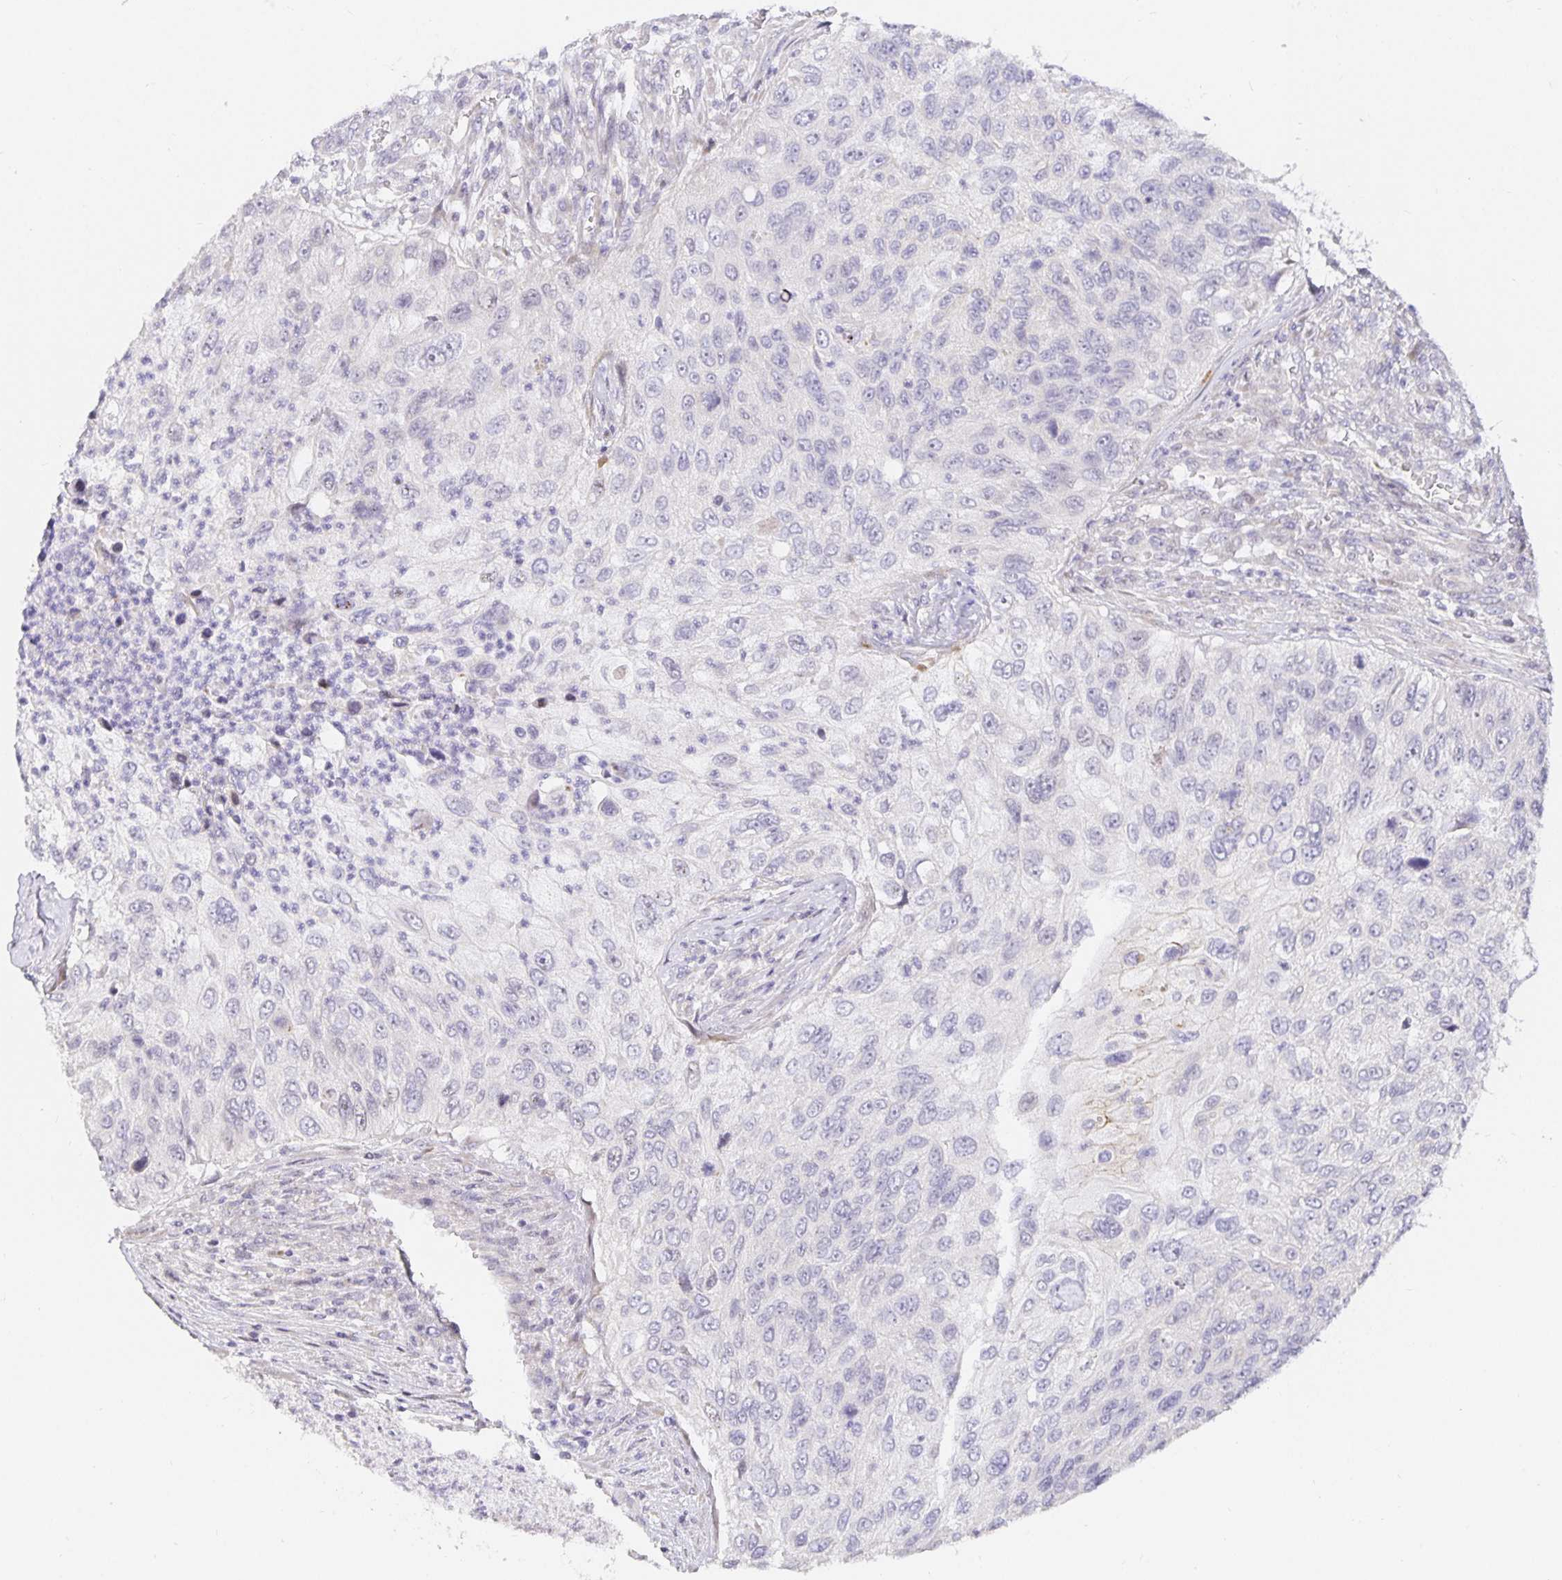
{"staining": {"intensity": "negative", "quantity": "none", "location": "none"}, "tissue": "urothelial cancer", "cell_type": "Tumor cells", "image_type": "cancer", "snomed": [{"axis": "morphology", "description": "Urothelial carcinoma, High grade"}, {"axis": "topography", "description": "Urinary bladder"}], "caption": "Photomicrograph shows no significant protein positivity in tumor cells of urothelial cancer. (Stains: DAB (3,3'-diaminobenzidine) immunohistochemistry (IHC) with hematoxylin counter stain, Microscopy: brightfield microscopy at high magnification).", "gene": "TJP3", "patient": {"sex": "female", "age": 60}}